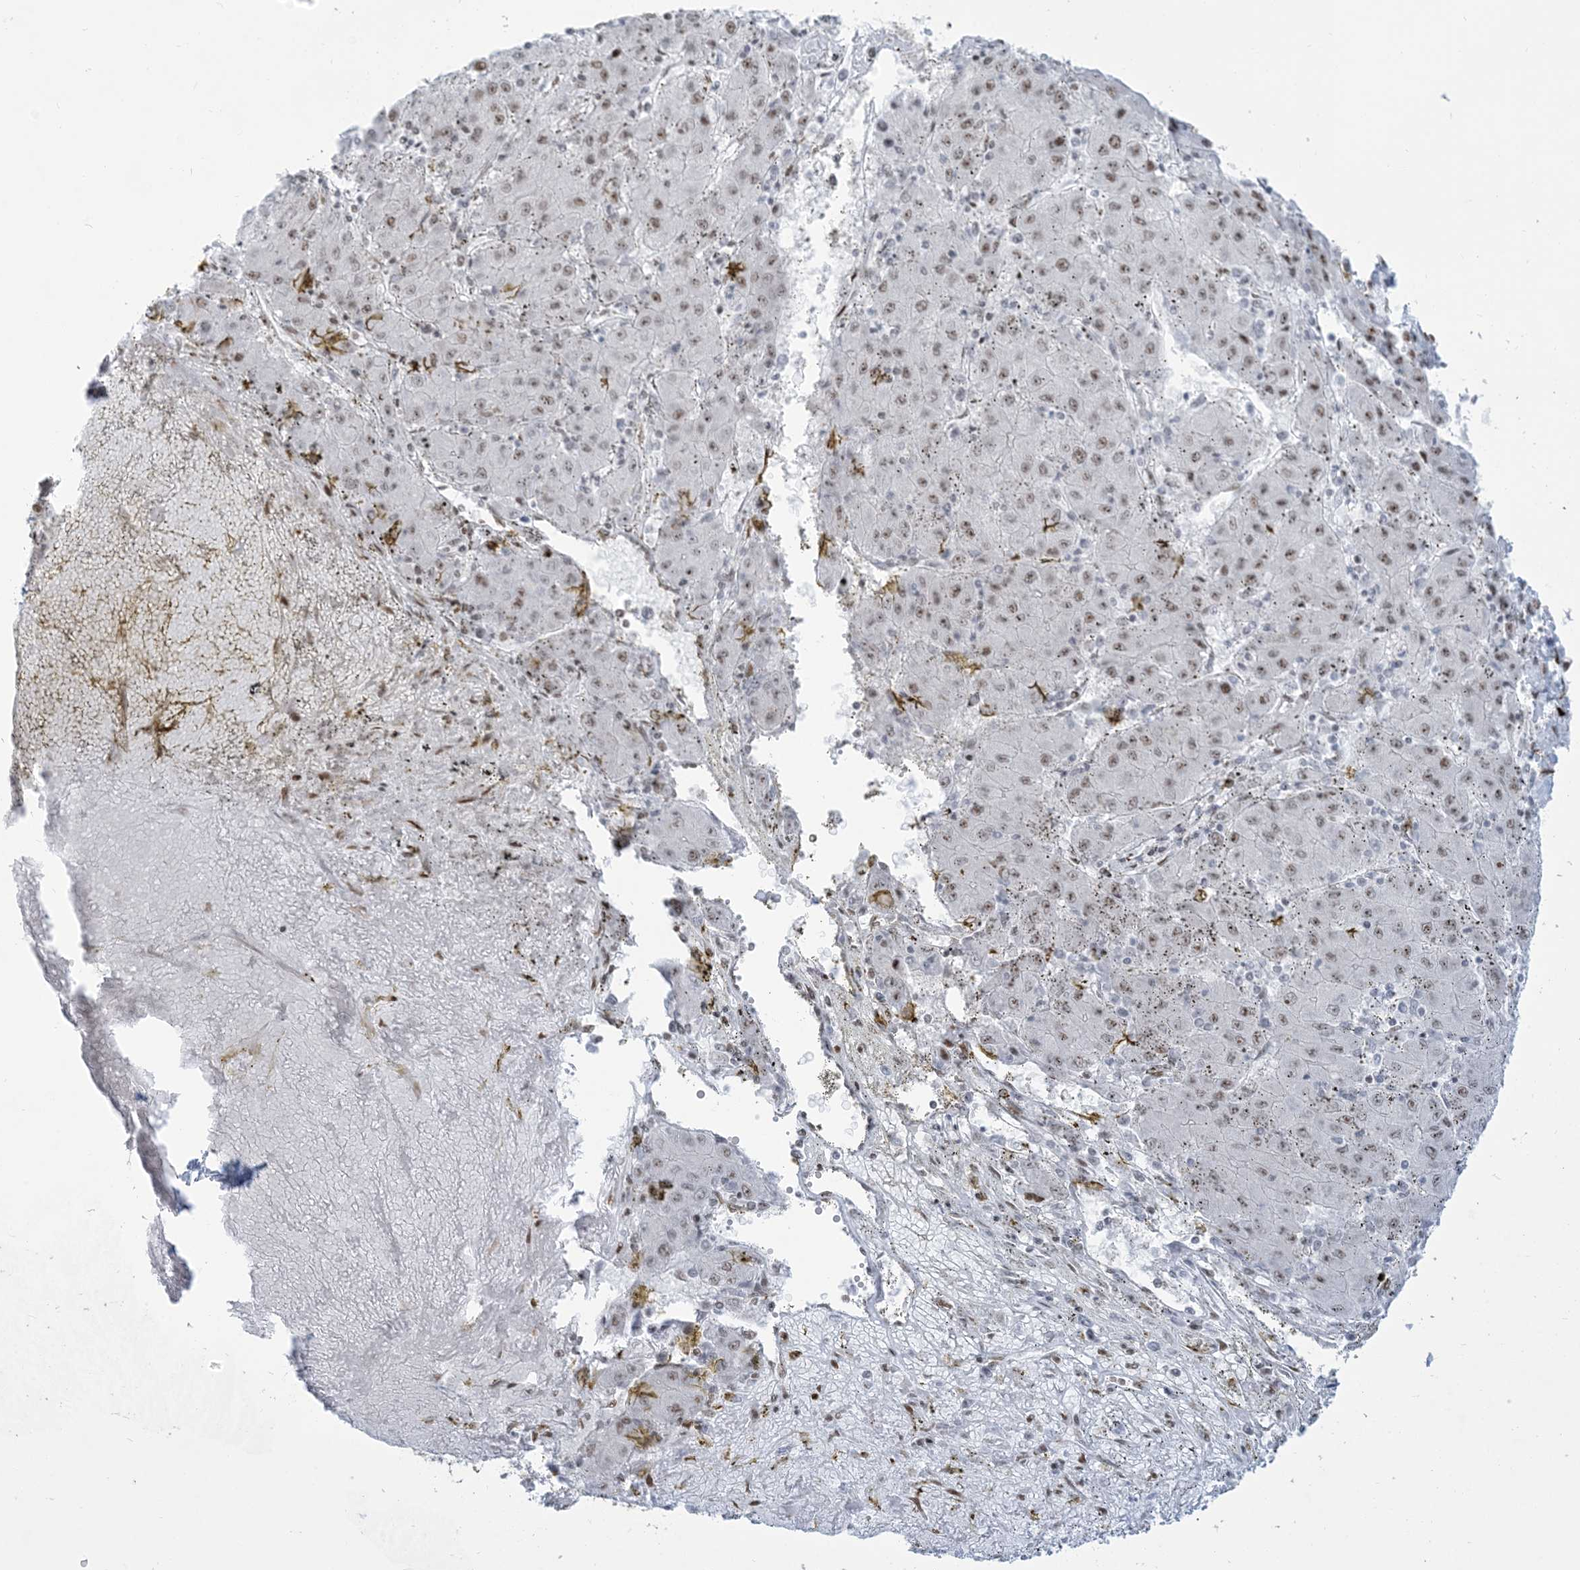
{"staining": {"intensity": "weak", "quantity": "25%-75%", "location": "nuclear"}, "tissue": "liver cancer", "cell_type": "Tumor cells", "image_type": "cancer", "snomed": [{"axis": "morphology", "description": "Carcinoma, Hepatocellular, NOS"}, {"axis": "topography", "description": "Liver"}], "caption": "Liver cancer was stained to show a protein in brown. There is low levels of weak nuclear expression in about 25%-75% of tumor cells.", "gene": "STAG1", "patient": {"sex": "male", "age": 72}}